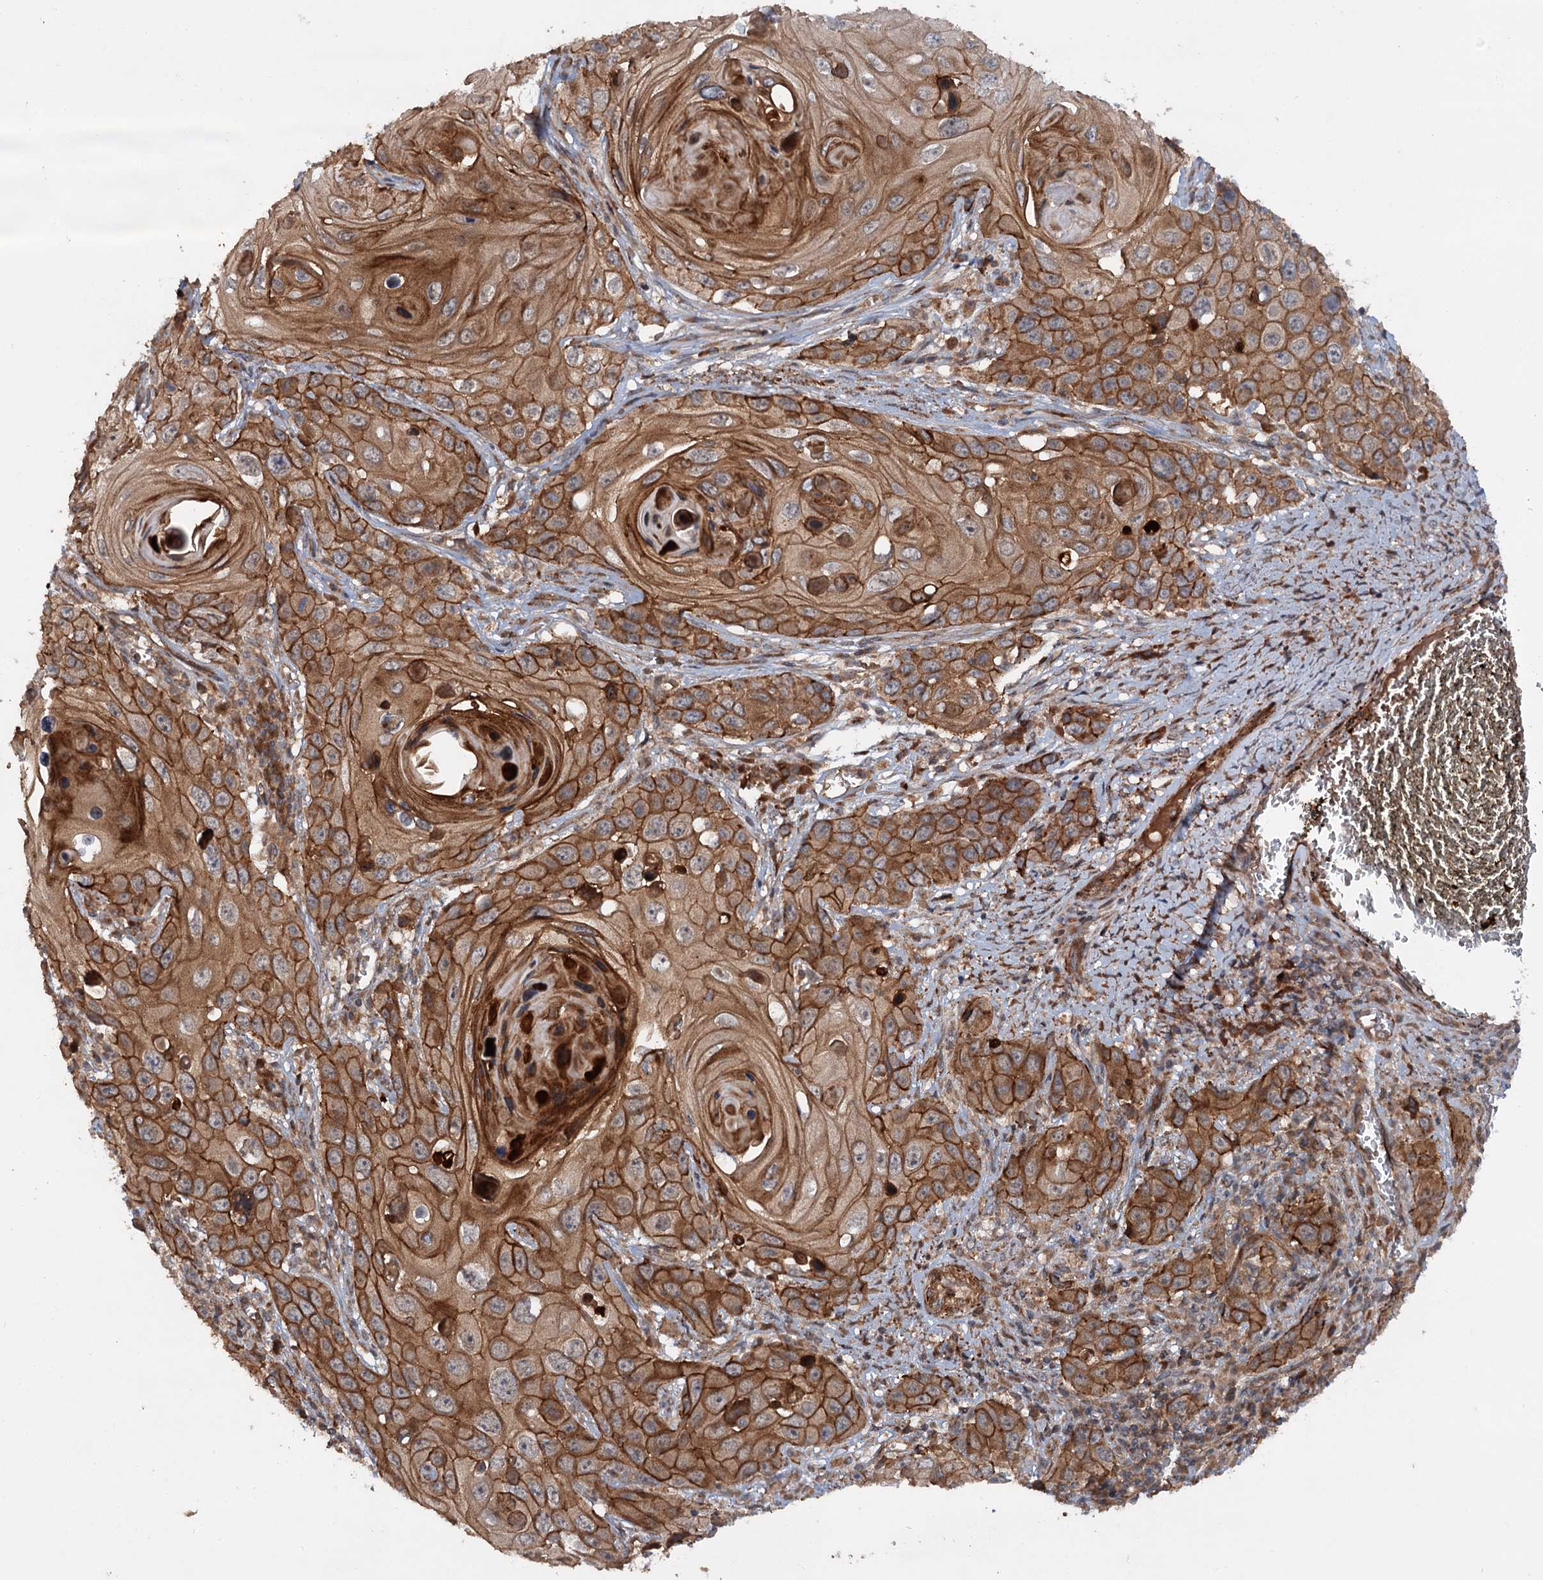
{"staining": {"intensity": "strong", "quantity": ">75%", "location": "cytoplasmic/membranous"}, "tissue": "skin cancer", "cell_type": "Tumor cells", "image_type": "cancer", "snomed": [{"axis": "morphology", "description": "Squamous cell carcinoma, NOS"}, {"axis": "topography", "description": "Skin"}], "caption": "This micrograph shows immunohistochemistry staining of skin cancer (squamous cell carcinoma), with high strong cytoplasmic/membranous expression in approximately >75% of tumor cells.", "gene": "ADGRG4", "patient": {"sex": "male", "age": 55}}